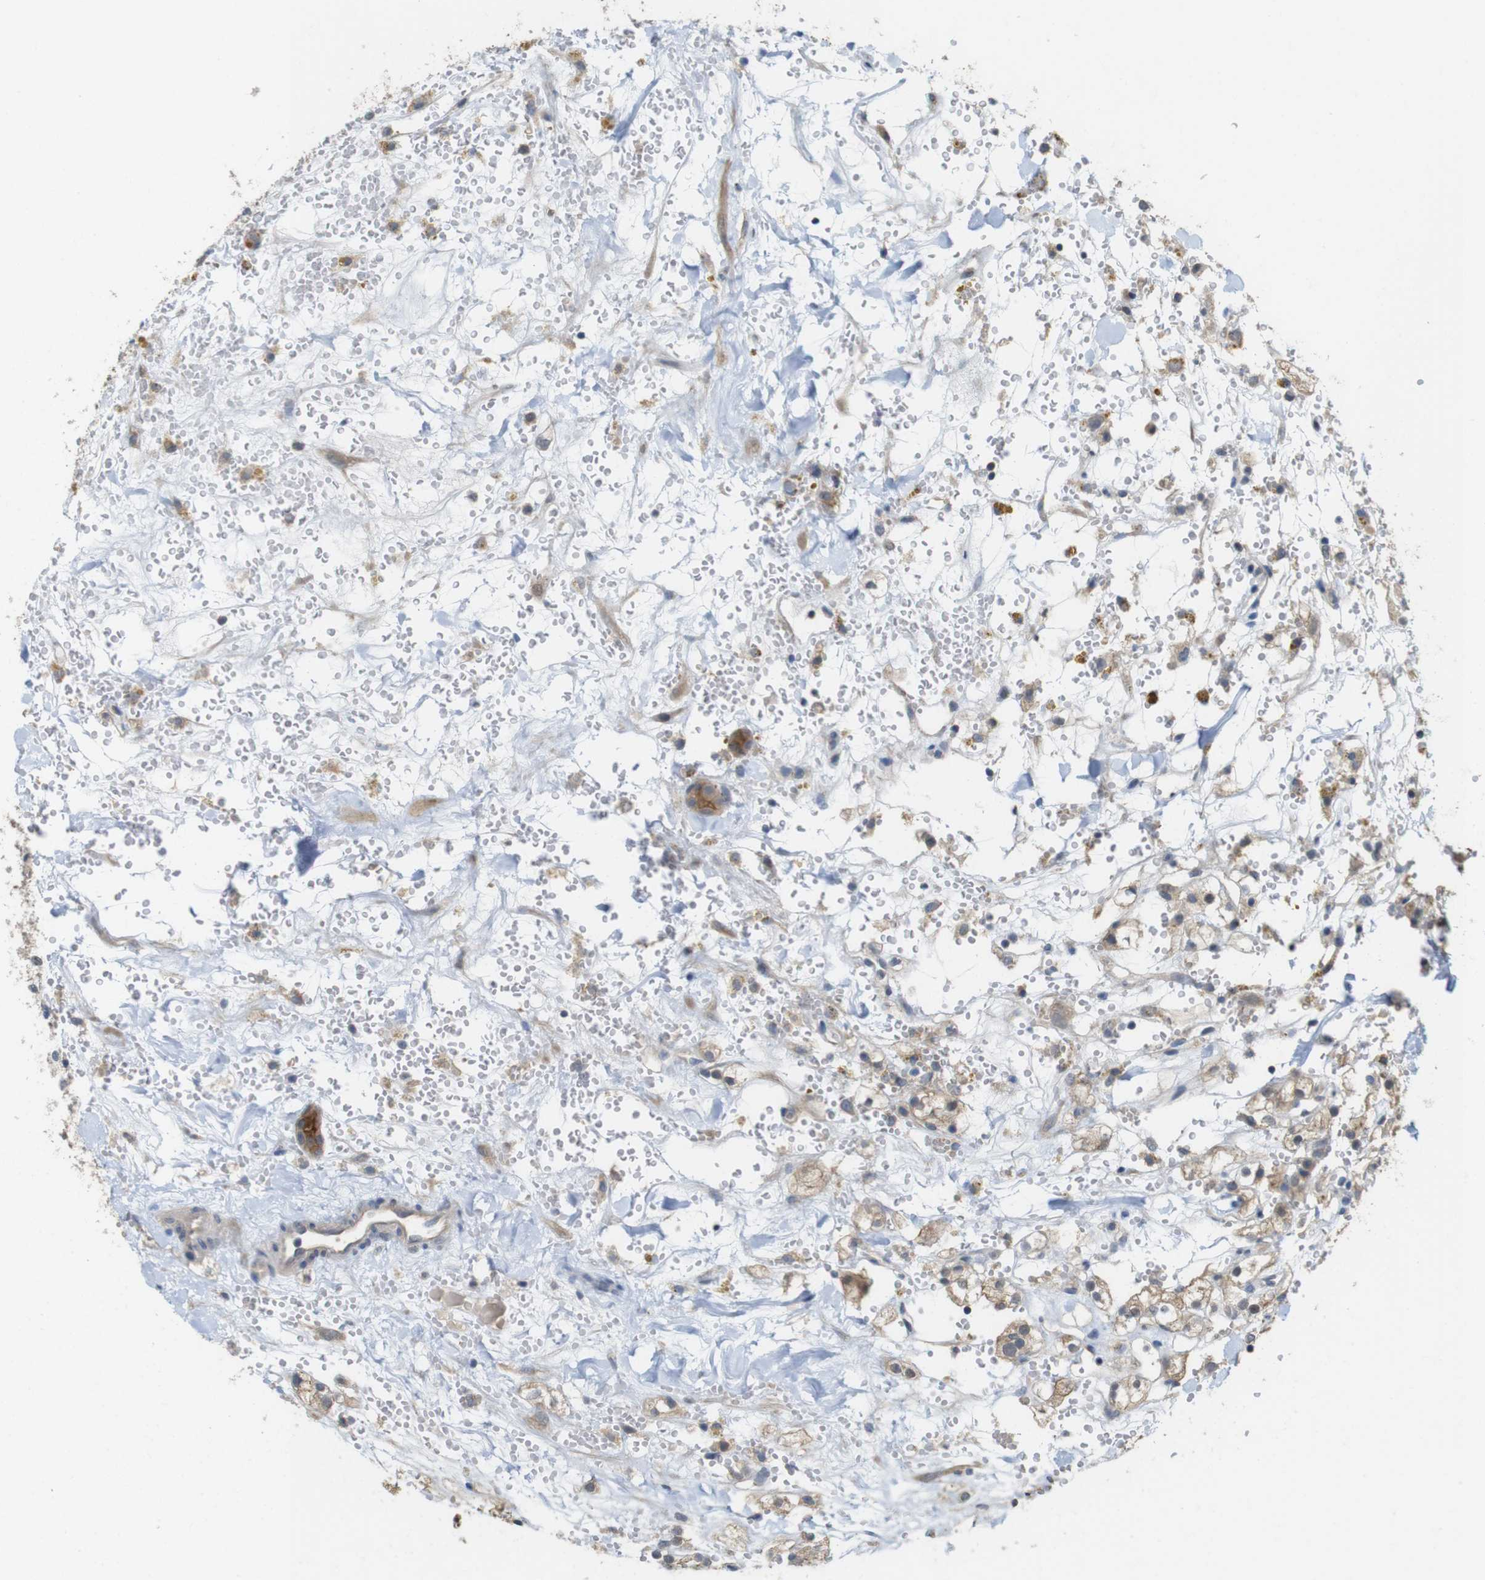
{"staining": {"intensity": "moderate", "quantity": "<25%", "location": "cytoplasmic/membranous"}, "tissue": "renal cancer", "cell_type": "Tumor cells", "image_type": "cancer", "snomed": [{"axis": "morphology", "description": "Adenocarcinoma, NOS"}, {"axis": "topography", "description": "Kidney"}], "caption": "Protein staining by immunohistochemistry (IHC) displays moderate cytoplasmic/membranous positivity in about <25% of tumor cells in adenocarcinoma (renal). (Brightfield microscopy of DAB IHC at high magnification).", "gene": "CDC34", "patient": {"sex": "male", "age": 61}}